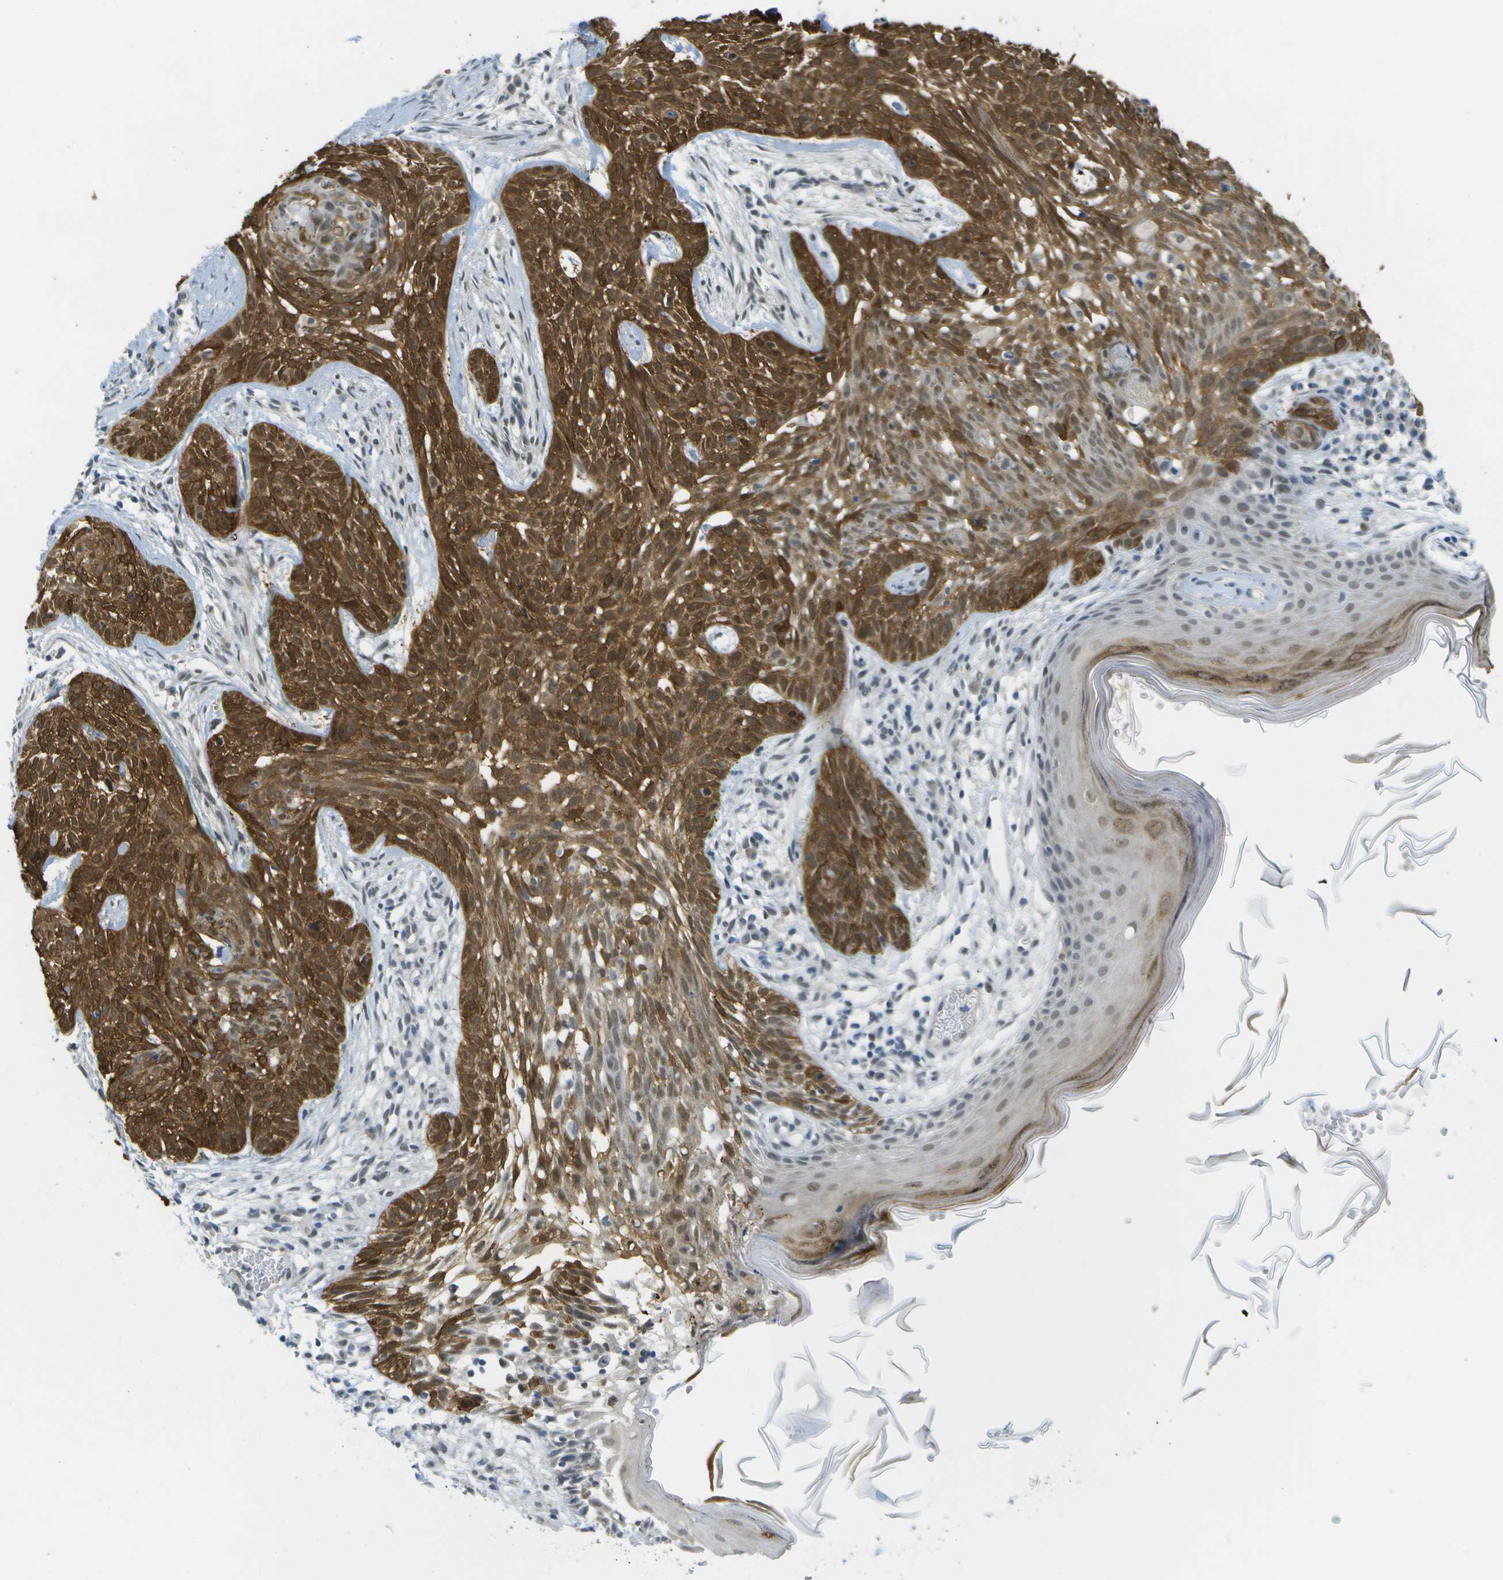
{"staining": {"intensity": "strong", "quantity": ">75%", "location": "cytoplasmic/membranous,nuclear"}, "tissue": "skin cancer", "cell_type": "Tumor cells", "image_type": "cancer", "snomed": [{"axis": "morphology", "description": "Basal cell carcinoma"}, {"axis": "topography", "description": "Skin"}], "caption": "The photomicrograph exhibits staining of skin cancer, revealing strong cytoplasmic/membranous and nuclear protein staining (brown color) within tumor cells.", "gene": "ARID1B", "patient": {"sex": "female", "age": 59}}